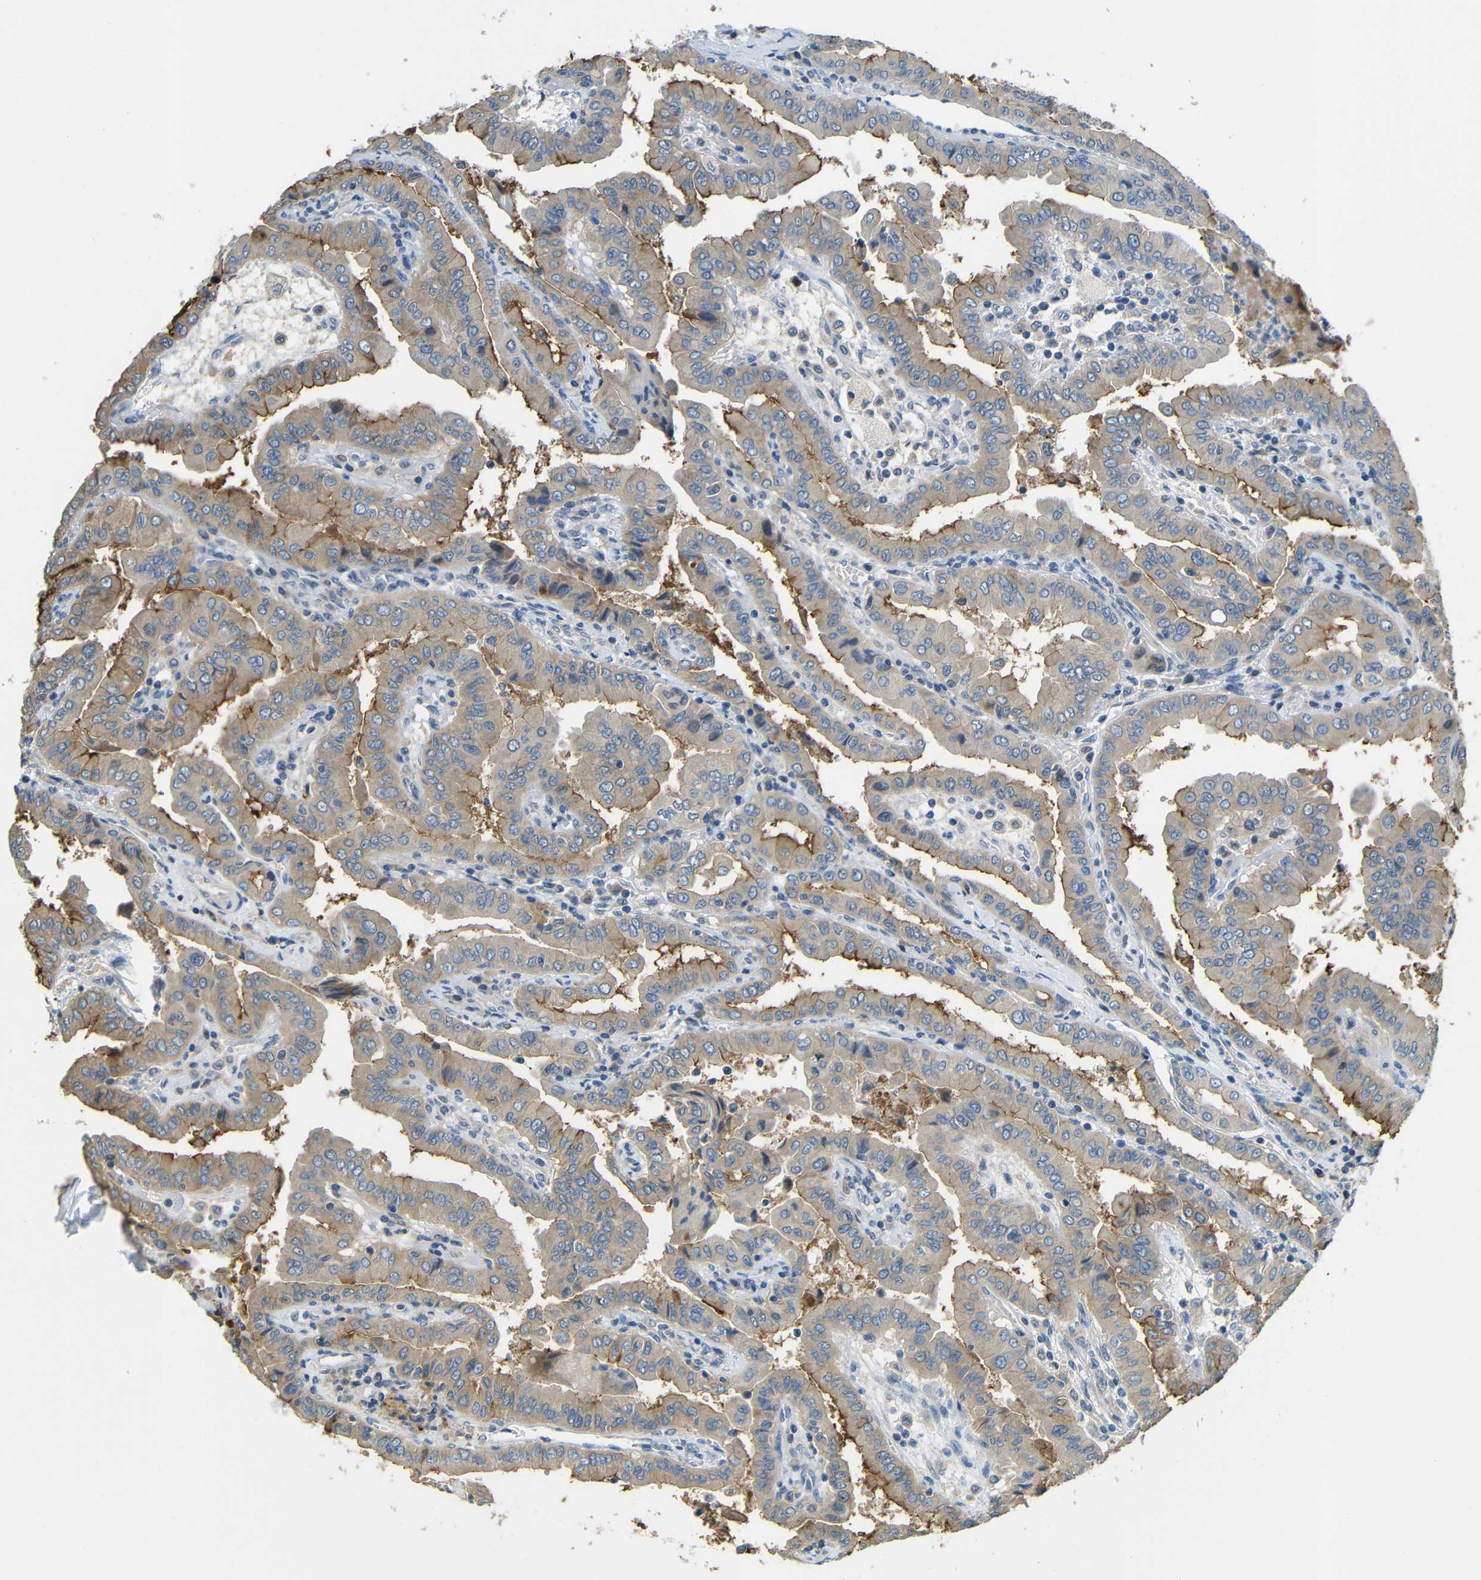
{"staining": {"intensity": "moderate", "quantity": "25%-75%", "location": "cytoplasmic/membranous"}, "tissue": "thyroid cancer", "cell_type": "Tumor cells", "image_type": "cancer", "snomed": [{"axis": "morphology", "description": "Papillary adenocarcinoma, NOS"}, {"axis": "topography", "description": "Thyroid gland"}], "caption": "Papillary adenocarcinoma (thyroid) stained with DAB (3,3'-diaminobenzidine) IHC displays medium levels of moderate cytoplasmic/membranous expression in approximately 25%-75% of tumor cells.", "gene": "FNDC3A", "patient": {"sex": "male", "age": 33}}